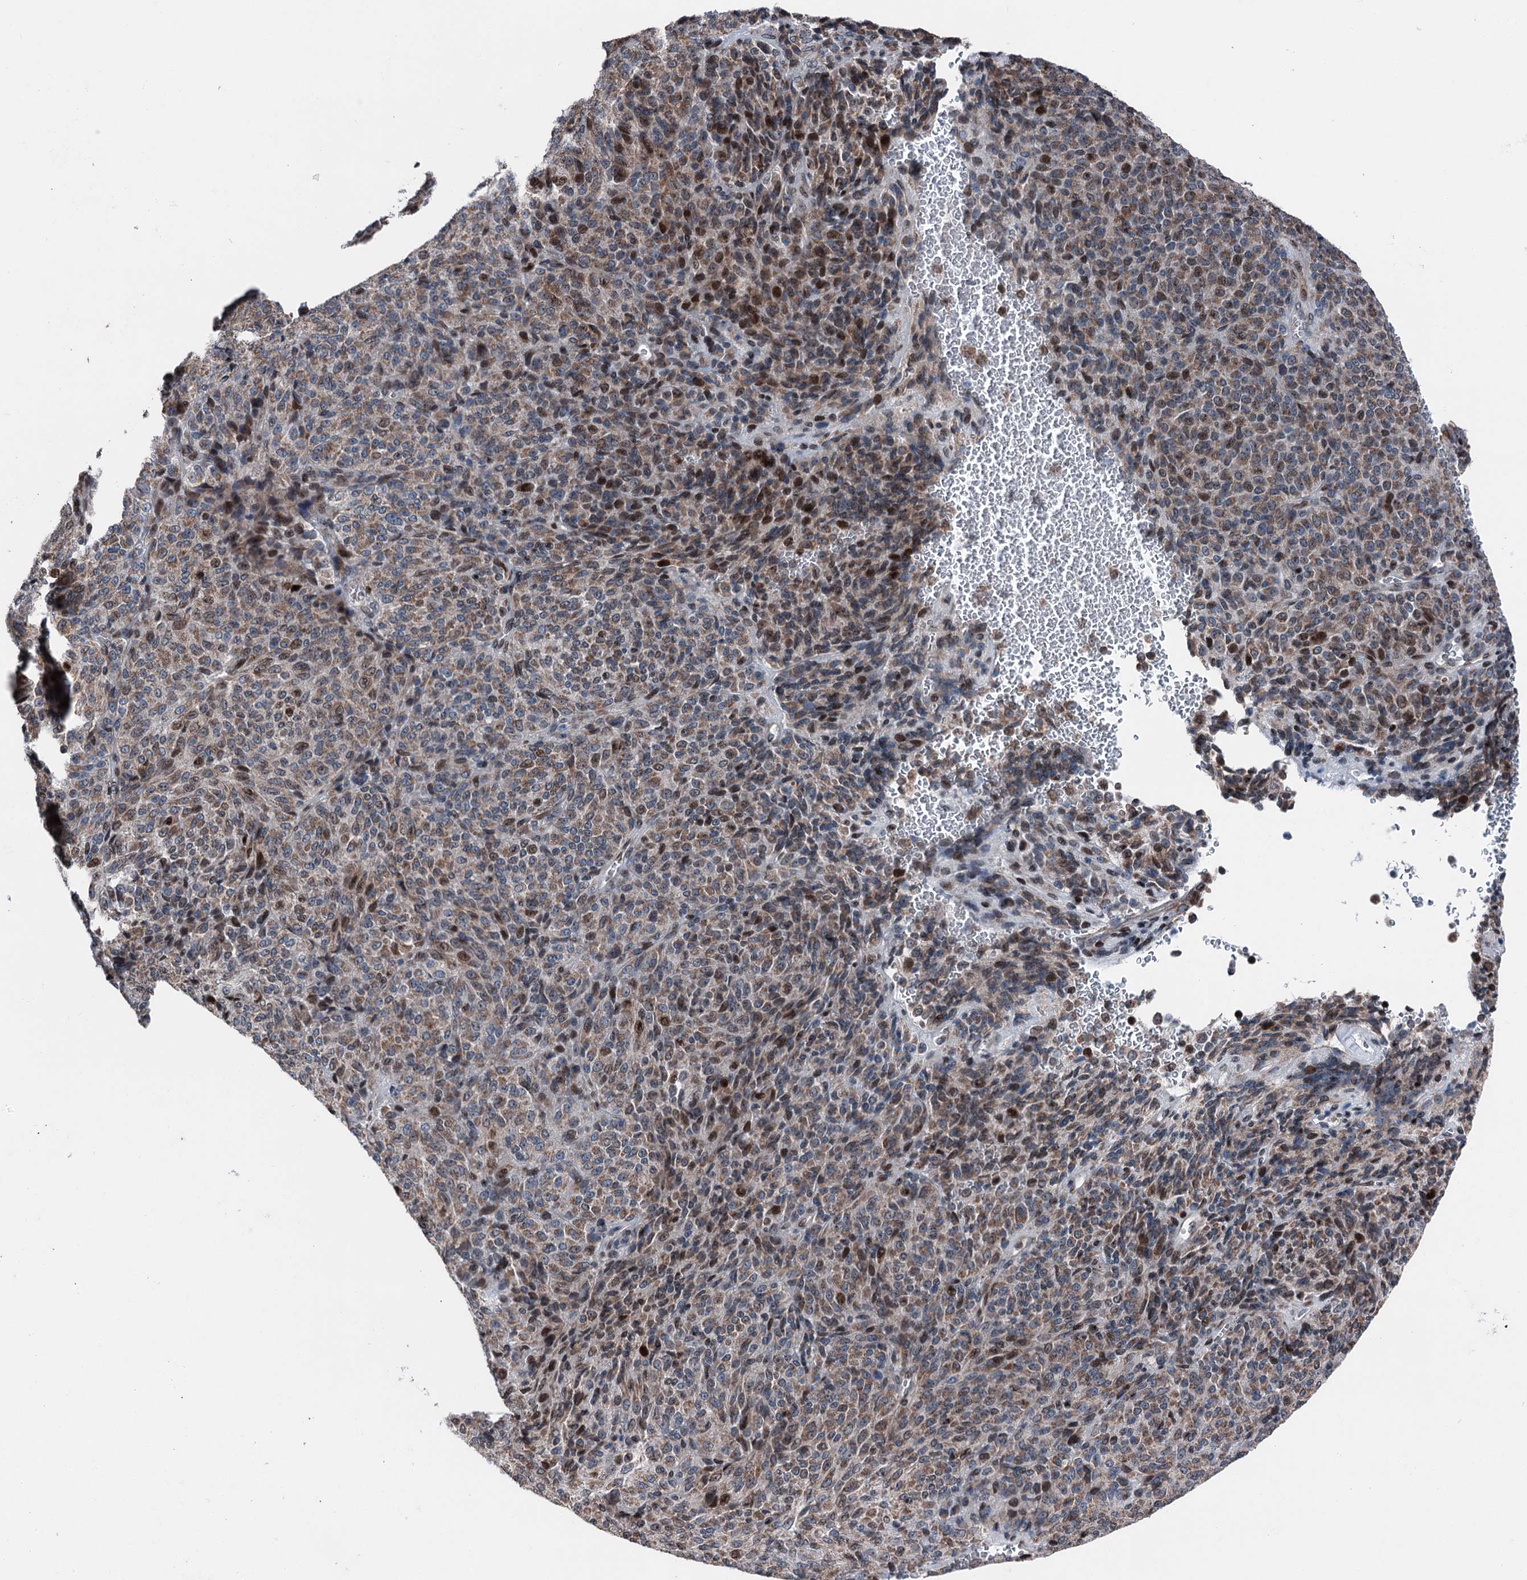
{"staining": {"intensity": "moderate", "quantity": "25%-75%", "location": "cytoplasmic/membranous,nuclear"}, "tissue": "melanoma", "cell_type": "Tumor cells", "image_type": "cancer", "snomed": [{"axis": "morphology", "description": "Malignant melanoma, Metastatic site"}, {"axis": "topography", "description": "Brain"}], "caption": "This micrograph reveals IHC staining of human melanoma, with medium moderate cytoplasmic/membranous and nuclear staining in approximately 25%-75% of tumor cells.", "gene": "MRPL14", "patient": {"sex": "female", "age": 56}}